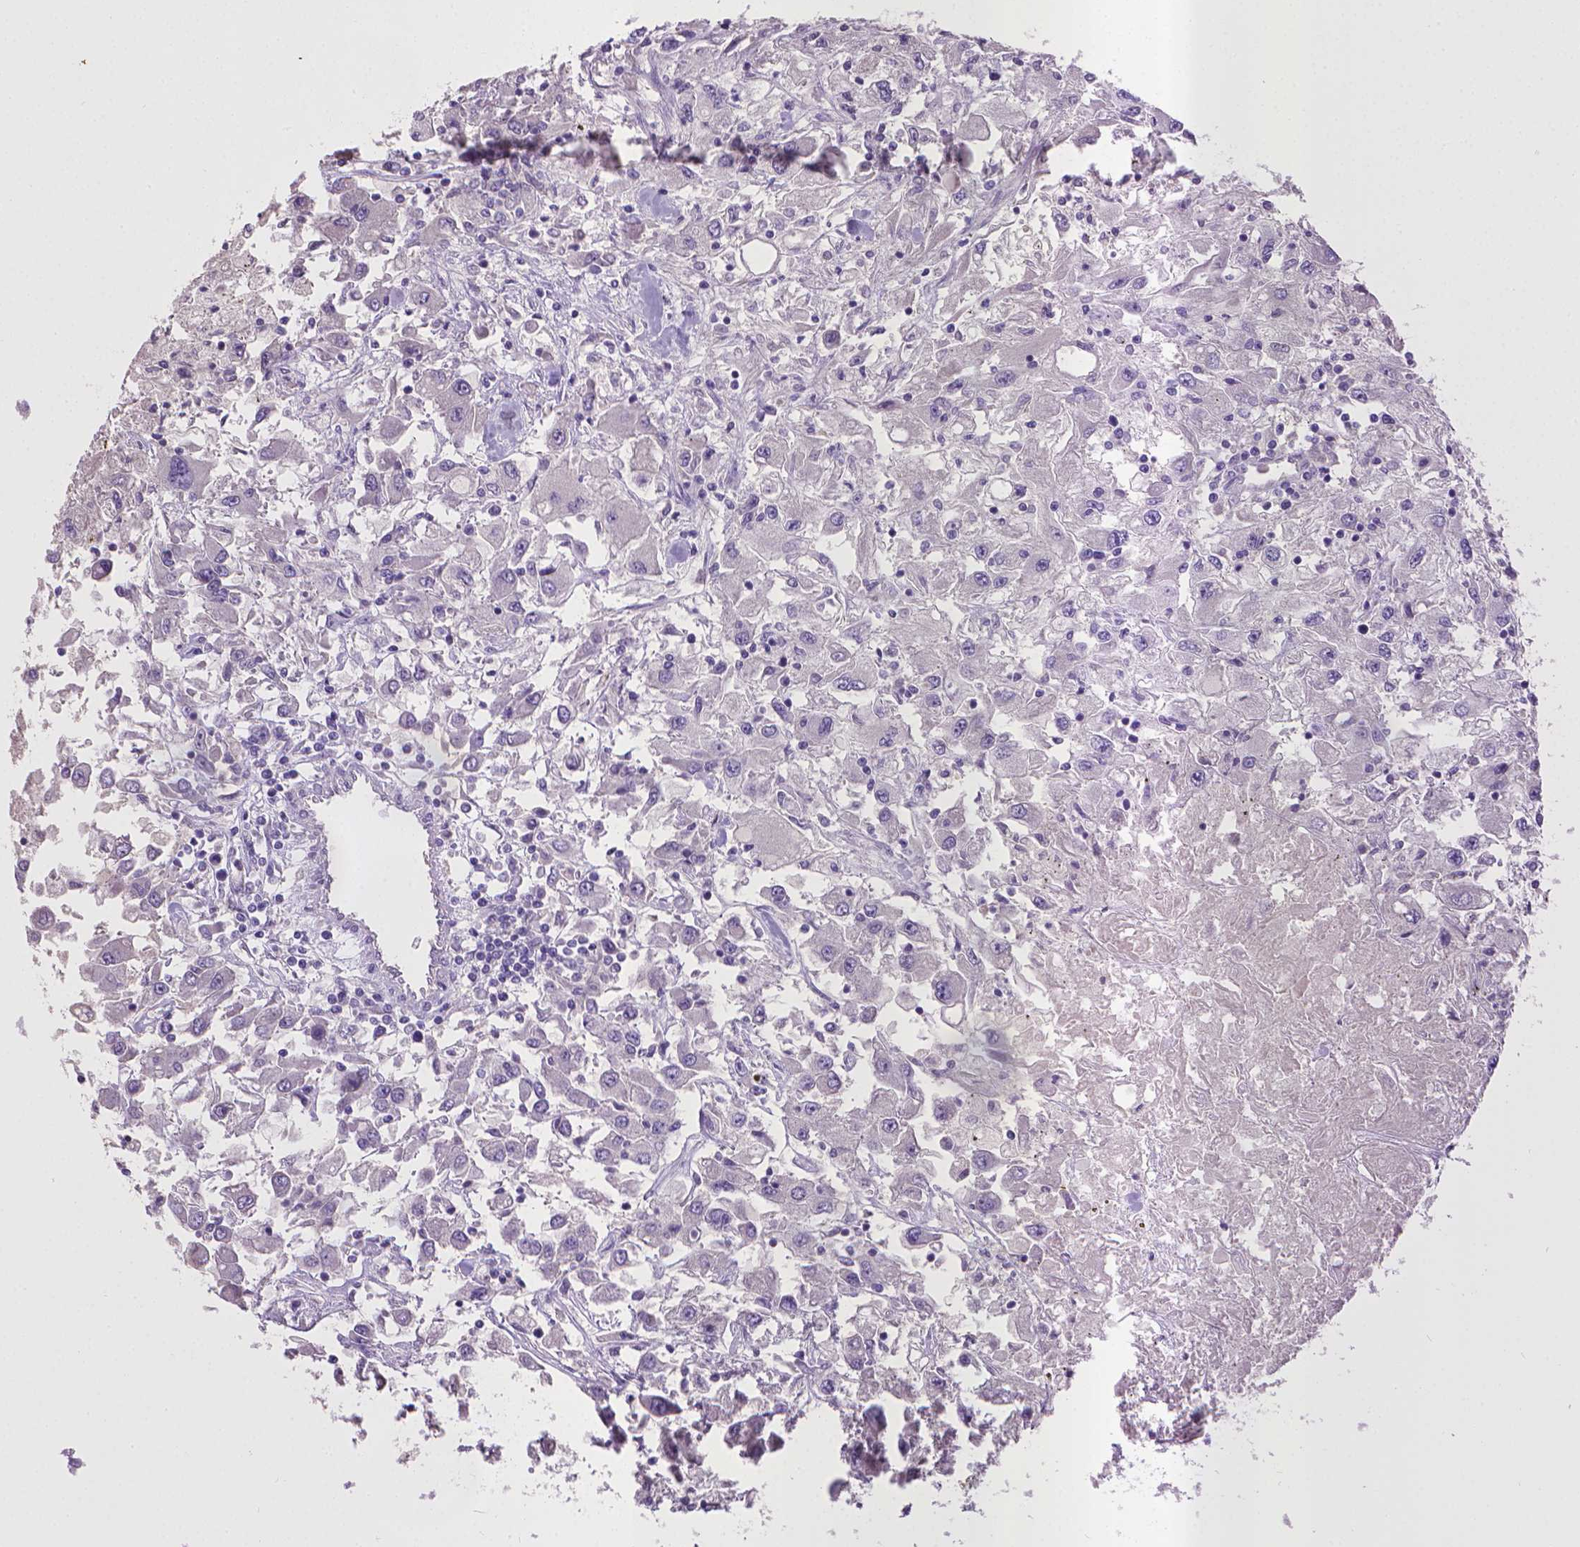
{"staining": {"intensity": "negative", "quantity": "none", "location": "none"}, "tissue": "renal cancer", "cell_type": "Tumor cells", "image_type": "cancer", "snomed": [{"axis": "morphology", "description": "Adenocarcinoma, NOS"}, {"axis": "topography", "description": "Kidney"}], "caption": "There is no significant positivity in tumor cells of renal cancer.", "gene": "CPM", "patient": {"sex": "female", "age": 67}}